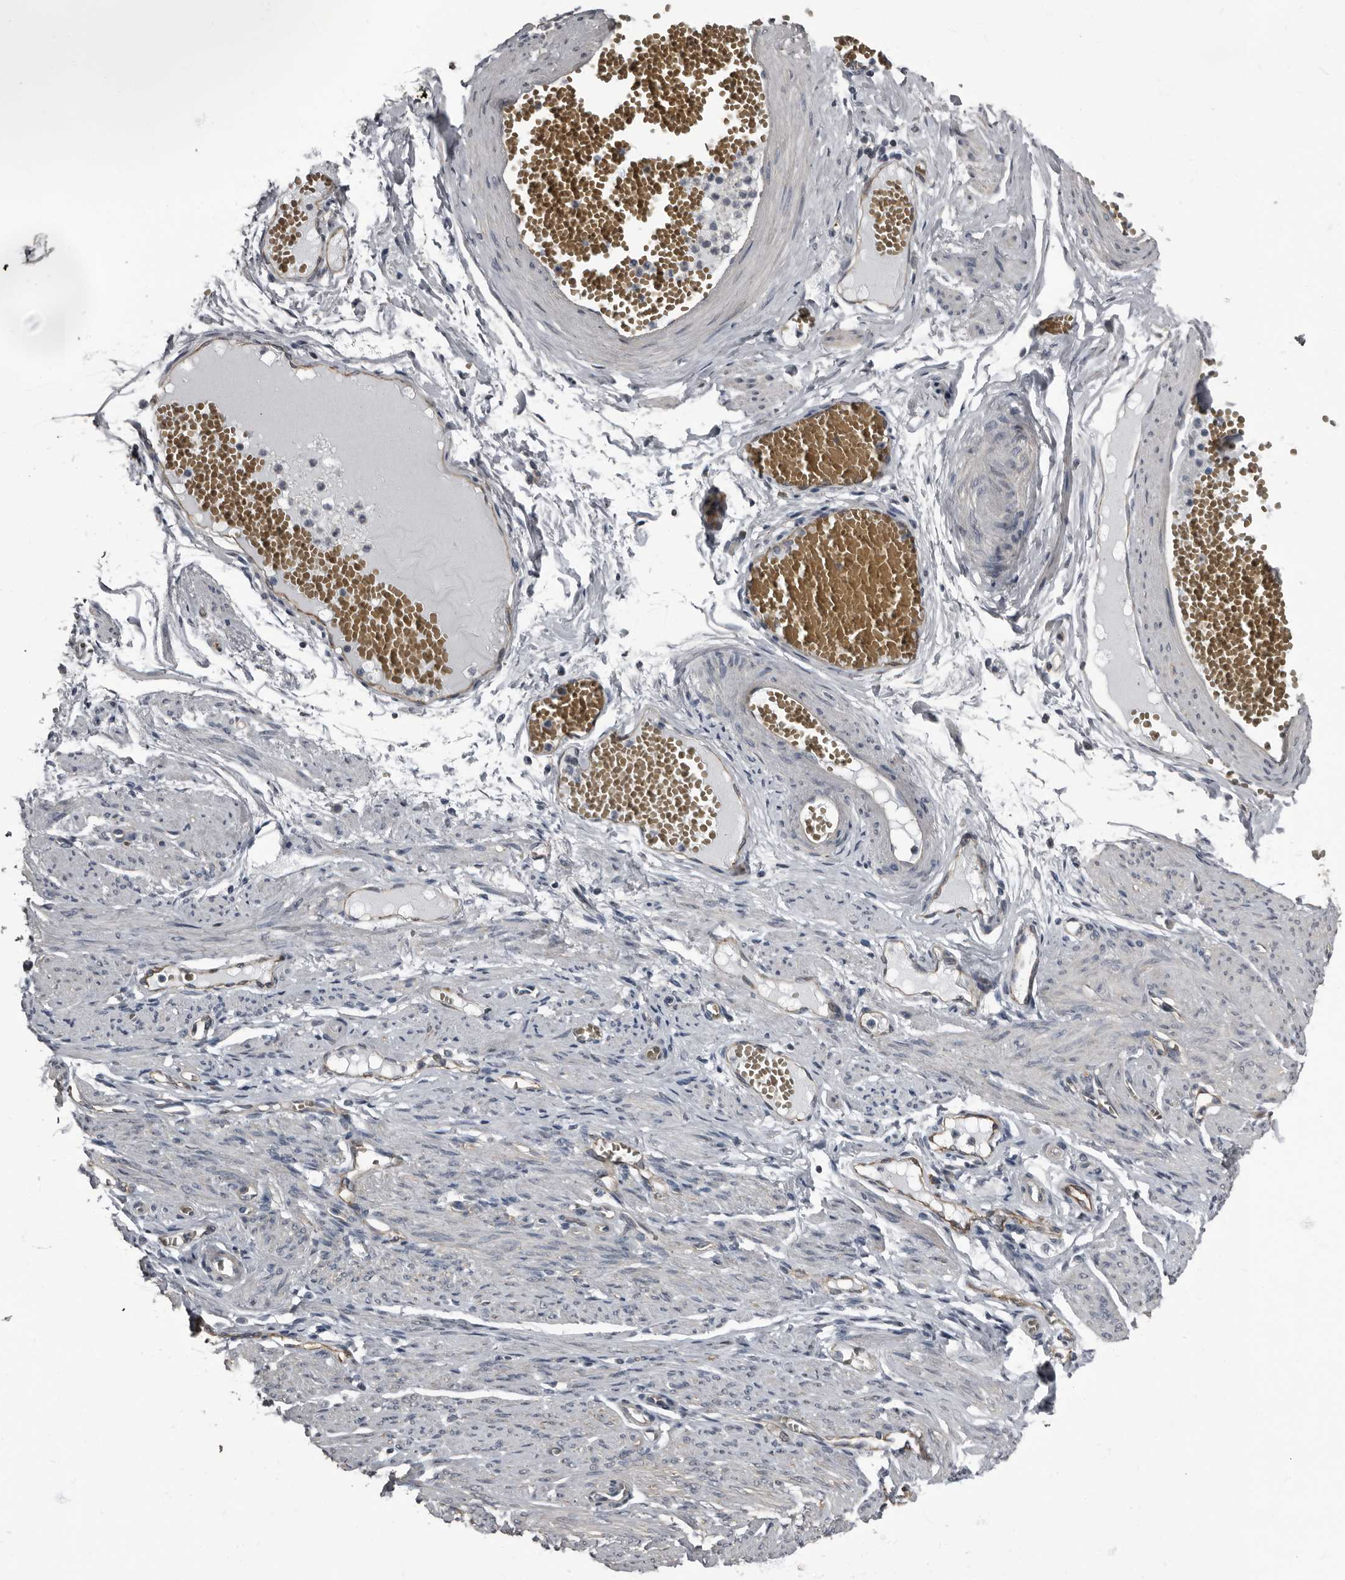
{"staining": {"intensity": "weak", "quantity": "<25%", "location": "cytoplasmic/membranous"}, "tissue": "adipose tissue", "cell_type": "Adipocytes", "image_type": "normal", "snomed": [{"axis": "morphology", "description": "Normal tissue, NOS"}, {"axis": "topography", "description": "Smooth muscle"}, {"axis": "topography", "description": "Peripheral nerve tissue"}], "caption": "The histopathology image displays no staining of adipocytes in normal adipose tissue.", "gene": "TPD52L1", "patient": {"sex": "female", "age": 39}}